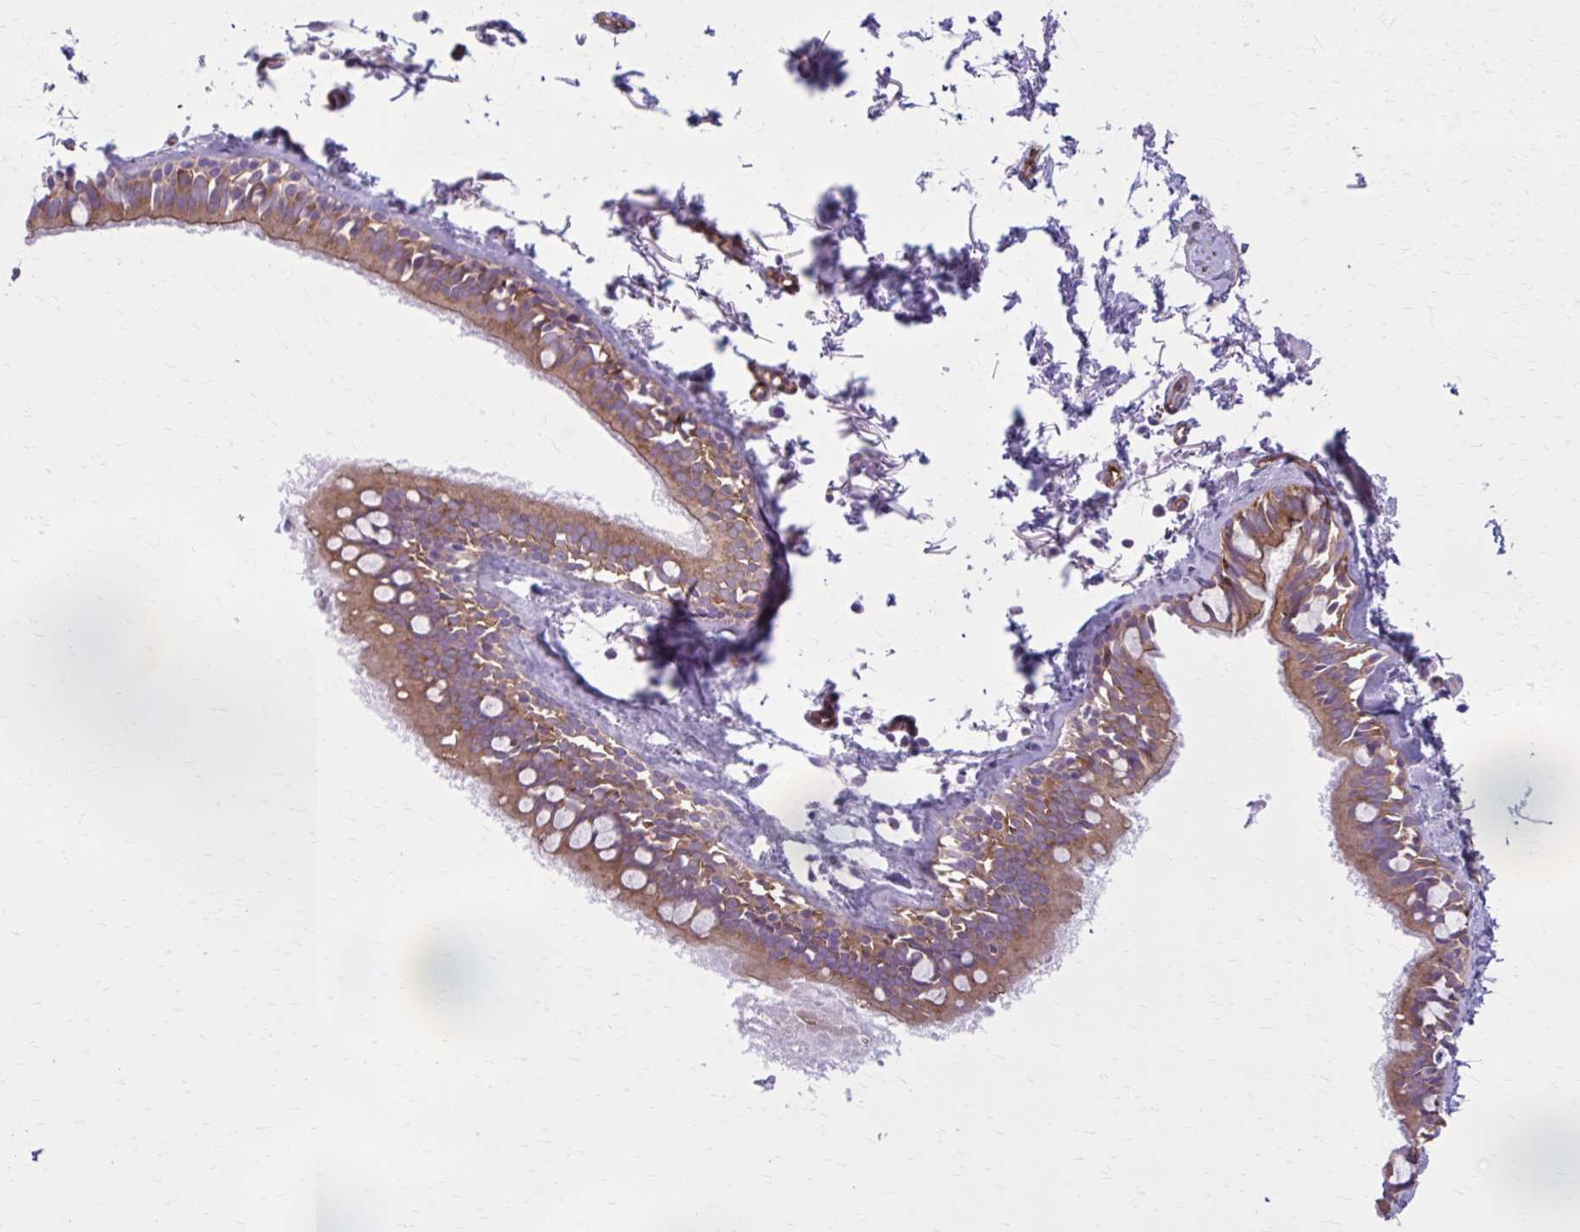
{"staining": {"intensity": "moderate", "quantity": ">75%", "location": "cytoplasmic/membranous"}, "tissue": "bronchus", "cell_type": "Respiratory epithelial cells", "image_type": "normal", "snomed": [{"axis": "morphology", "description": "Normal tissue, NOS"}, {"axis": "topography", "description": "Cartilage tissue"}, {"axis": "topography", "description": "Bronchus"}, {"axis": "topography", "description": "Peripheral nerve tissue"}], "caption": "IHC of normal bronchus demonstrates medium levels of moderate cytoplasmic/membranous expression in about >75% of respiratory epithelial cells.", "gene": "ZDHHC7", "patient": {"sex": "female", "age": 59}}